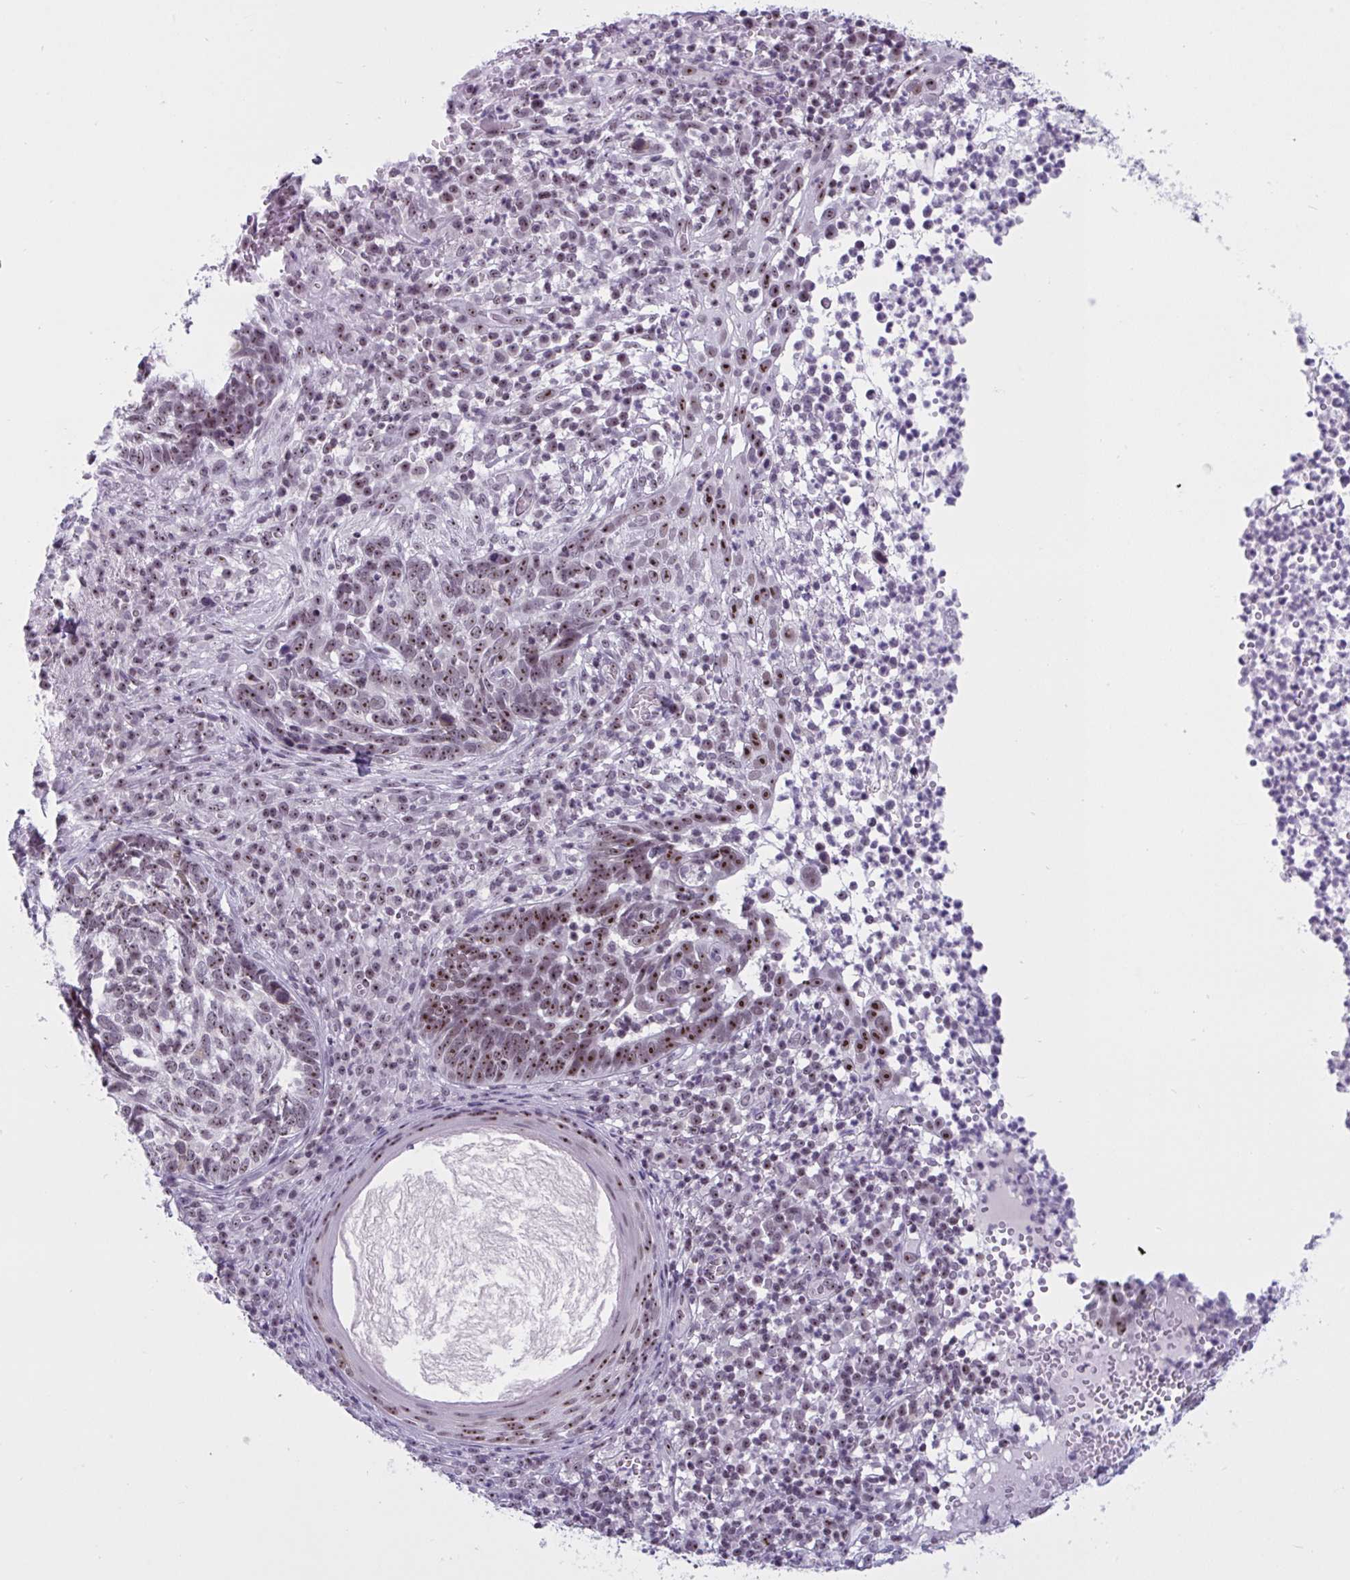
{"staining": {"intensity": "moderate", "quantity": ">75%", "location": "nuclear"}, "tissue": "skin cancer", "cell_type": "Tumor cells", "image_type": "cancer", "snomed": [{"axis": "morphology", "description": "Basal cell carcinoma"}, {"axis": "topography", "description": "Skin"}, {"axis": "topography", "description": "Skin of face"}], "caption": "Moderate nuclear expression is appreciated in approximately >75% of tumor cells in skin basal cell carcinoma.", "gene": "TGM6", "patient": {"sex": "female", "age": 95}}